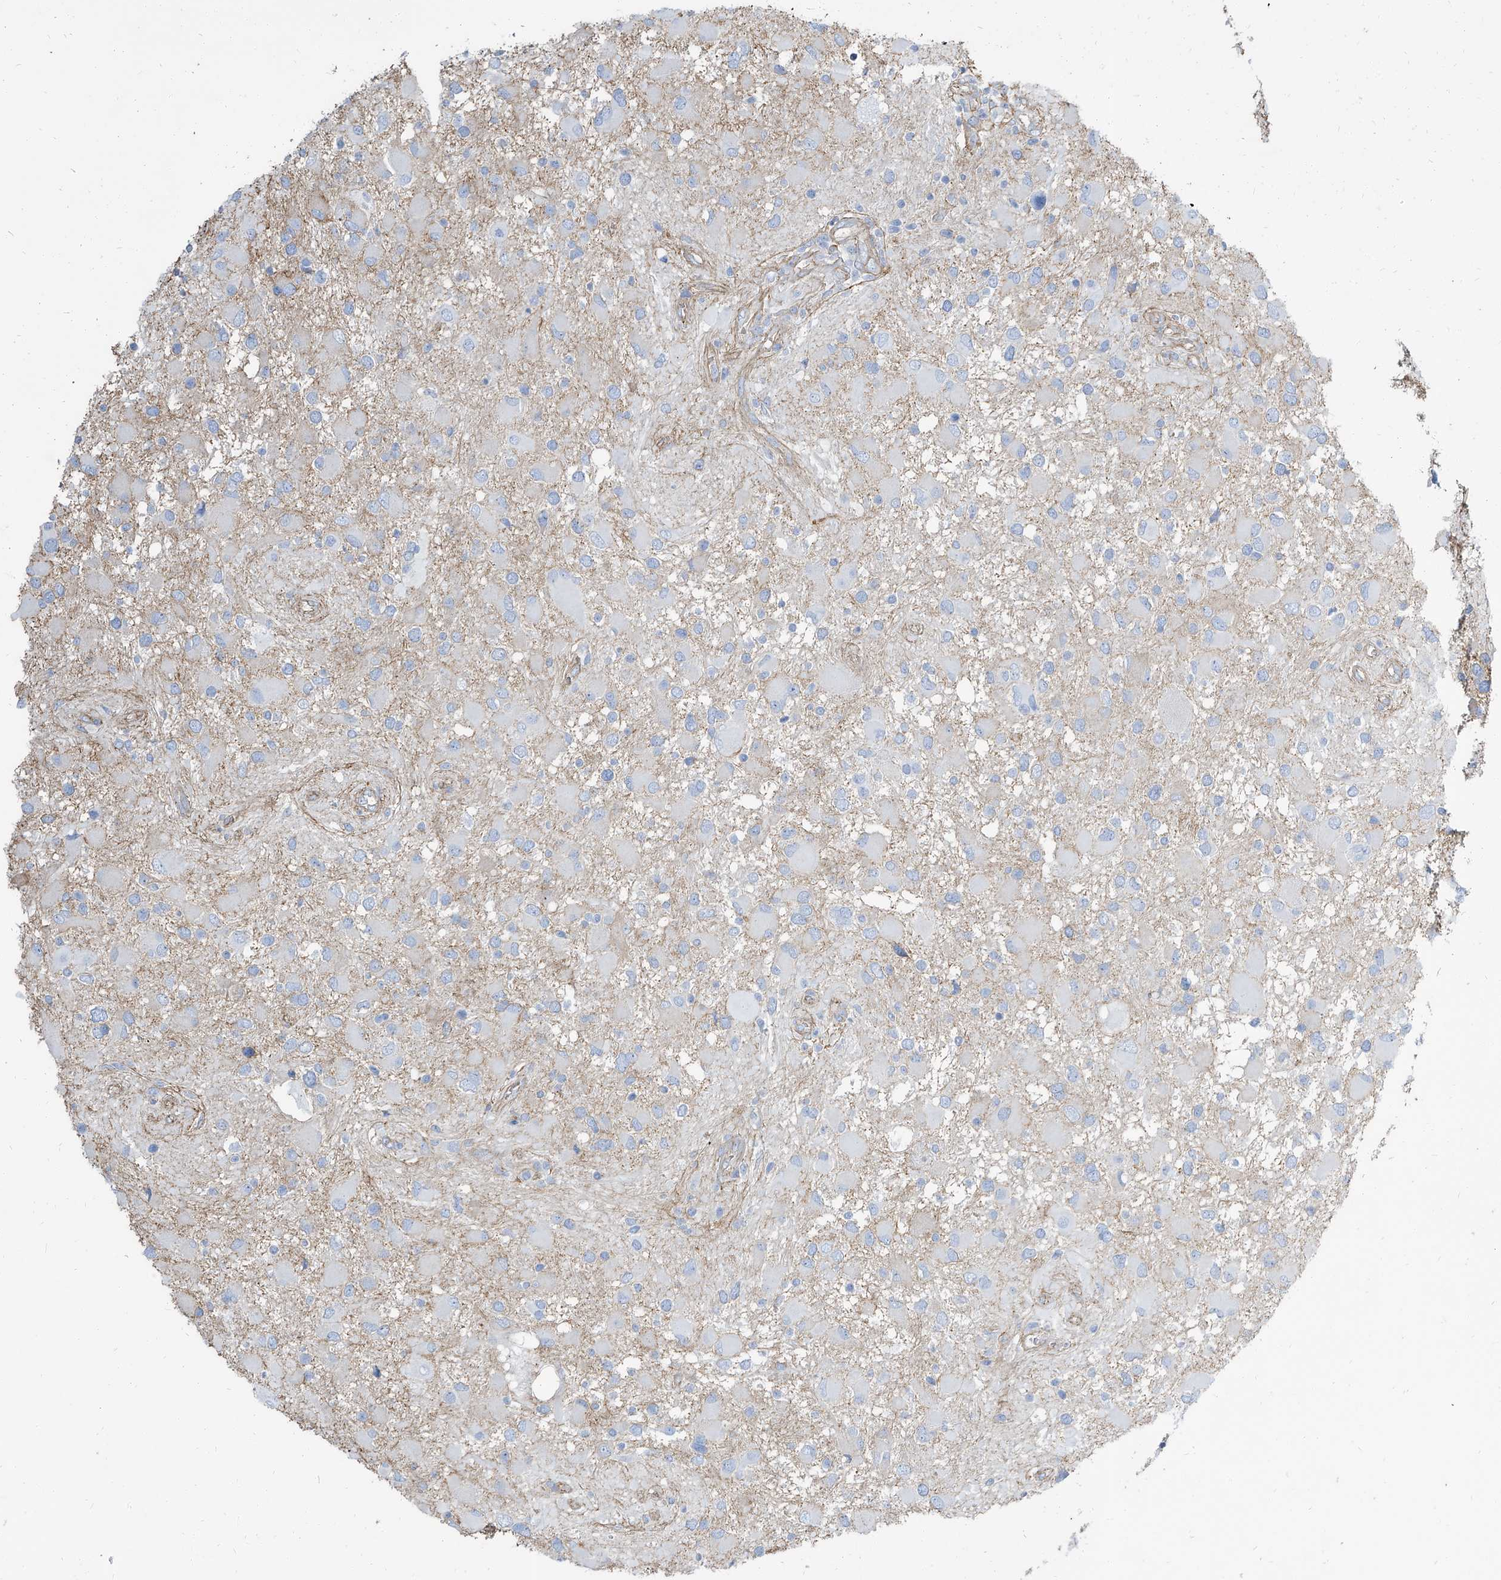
{"staining": {"intensity": "negative", "quantity": "none", "location": "none"}, "tissue": "glioma", "cell_type": "Tumor cells", "image_type": "cancer", "snomed": [{"axis": "morphology", "description": "Glioma, malignant, High grade"}, {"axis": "topography", "description": "Brain"}], "caption": "Photomicrograph shows no protein expression in tumor cells of malignant high-grade glioma tissue.", "gene": "TXLNB", "patient": {"sex": "male", "age": 53}}